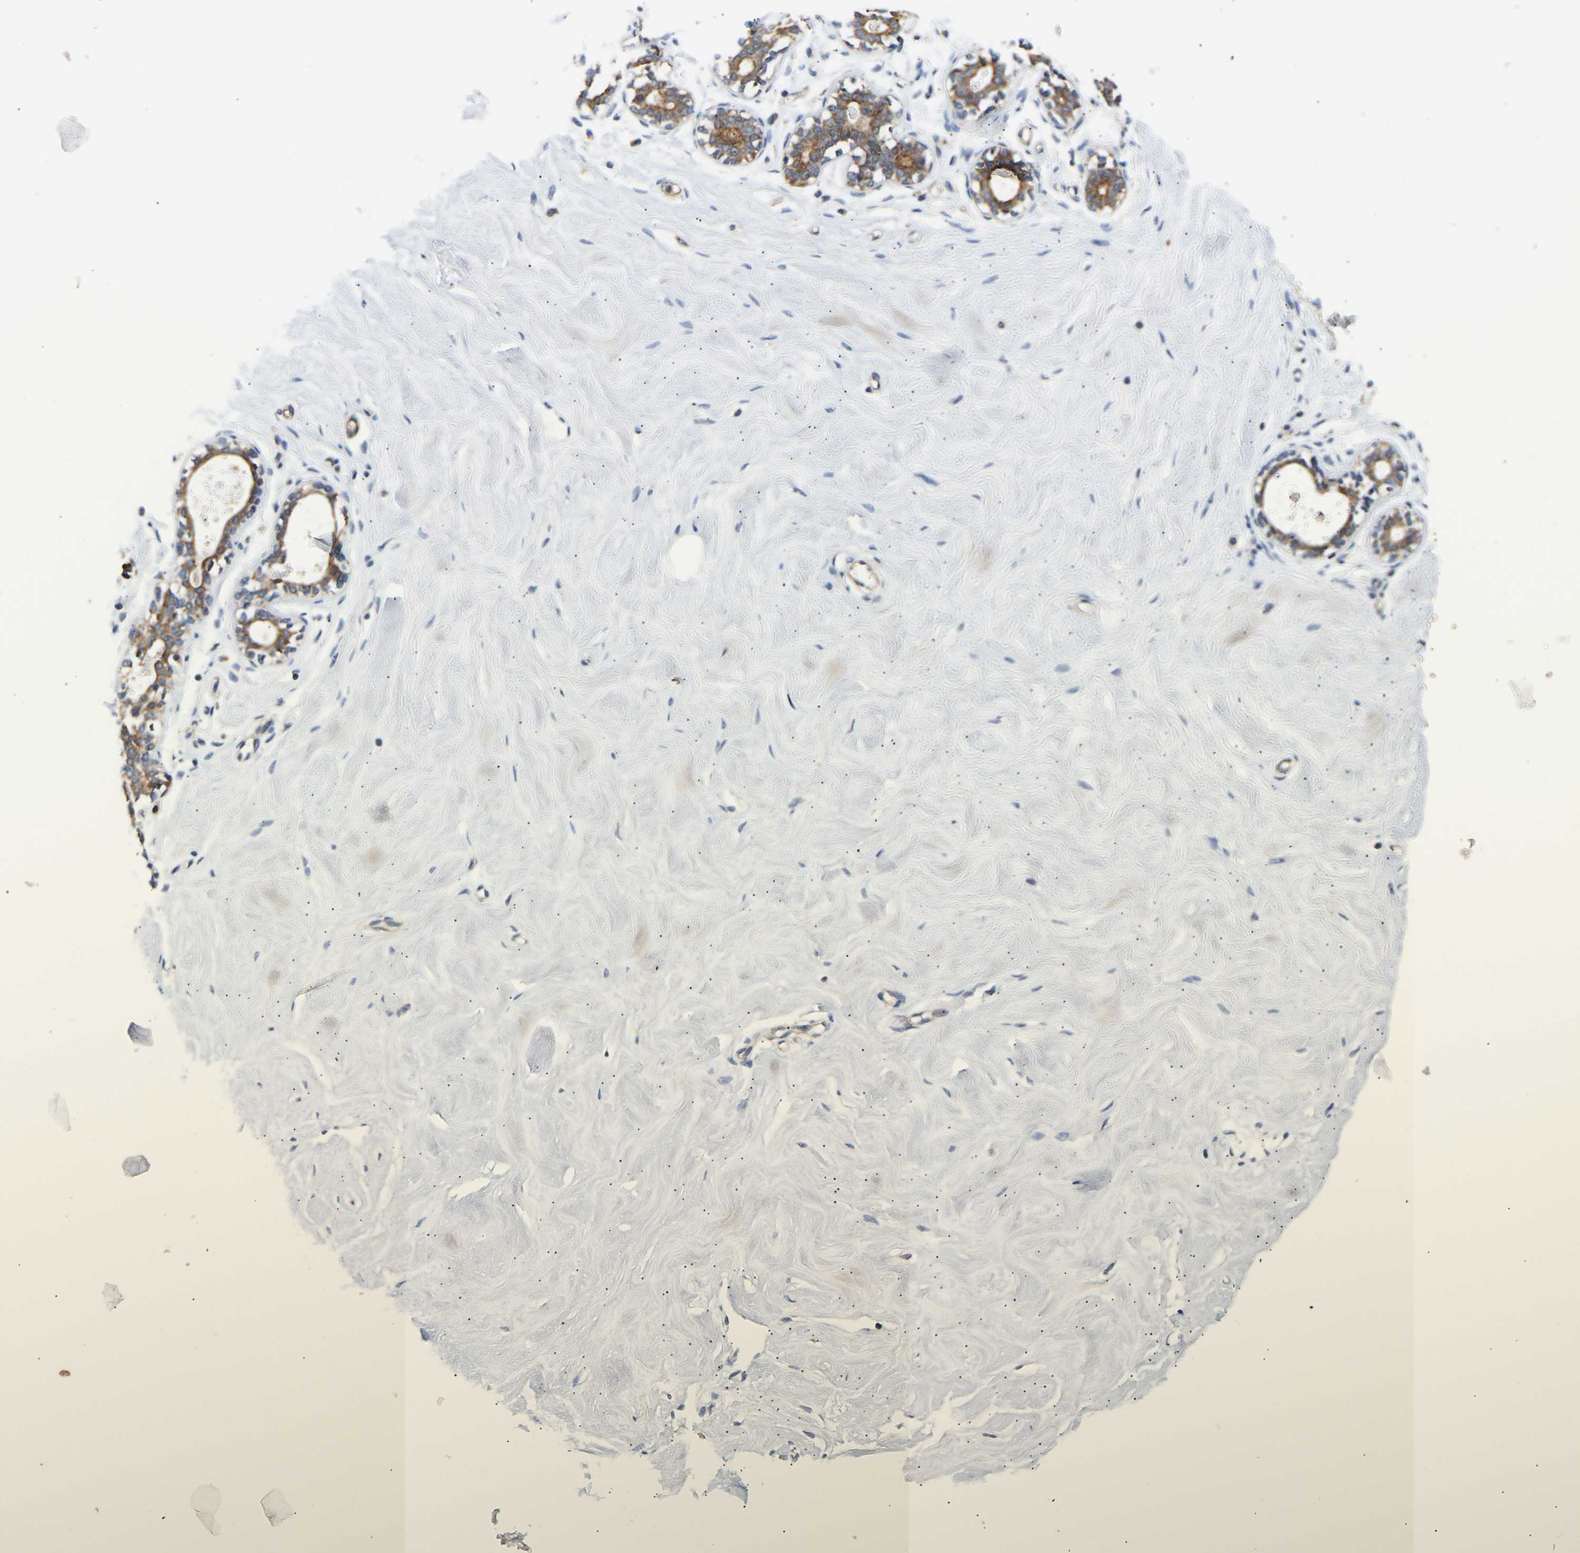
{"staining": {"intensity": "moderate", "quantity": ">75%", "location": "cytoplasmic/membranous"}, "tissue": "breast", "cell_type": "Glandular cells", "image_type": "normal", "snomed": [{"axis": "morphology", "description": "Normal tissue, NOS"}, {"axis": "topography", "description": "Breast"}], "caption": "Immunohistochemical staining of unremarkable breast shows medium levels of moderate cytoplasmic/membranous staining in approximately >75% of glandular cells. (Stains: DAB (3,3'-diaminobenzidine) in brown, nuclei in blue, Microscopy: brightfield microscopy at high magnification).", "gene": "LRBA", "patient": {"sex": "female", "age": 23}}